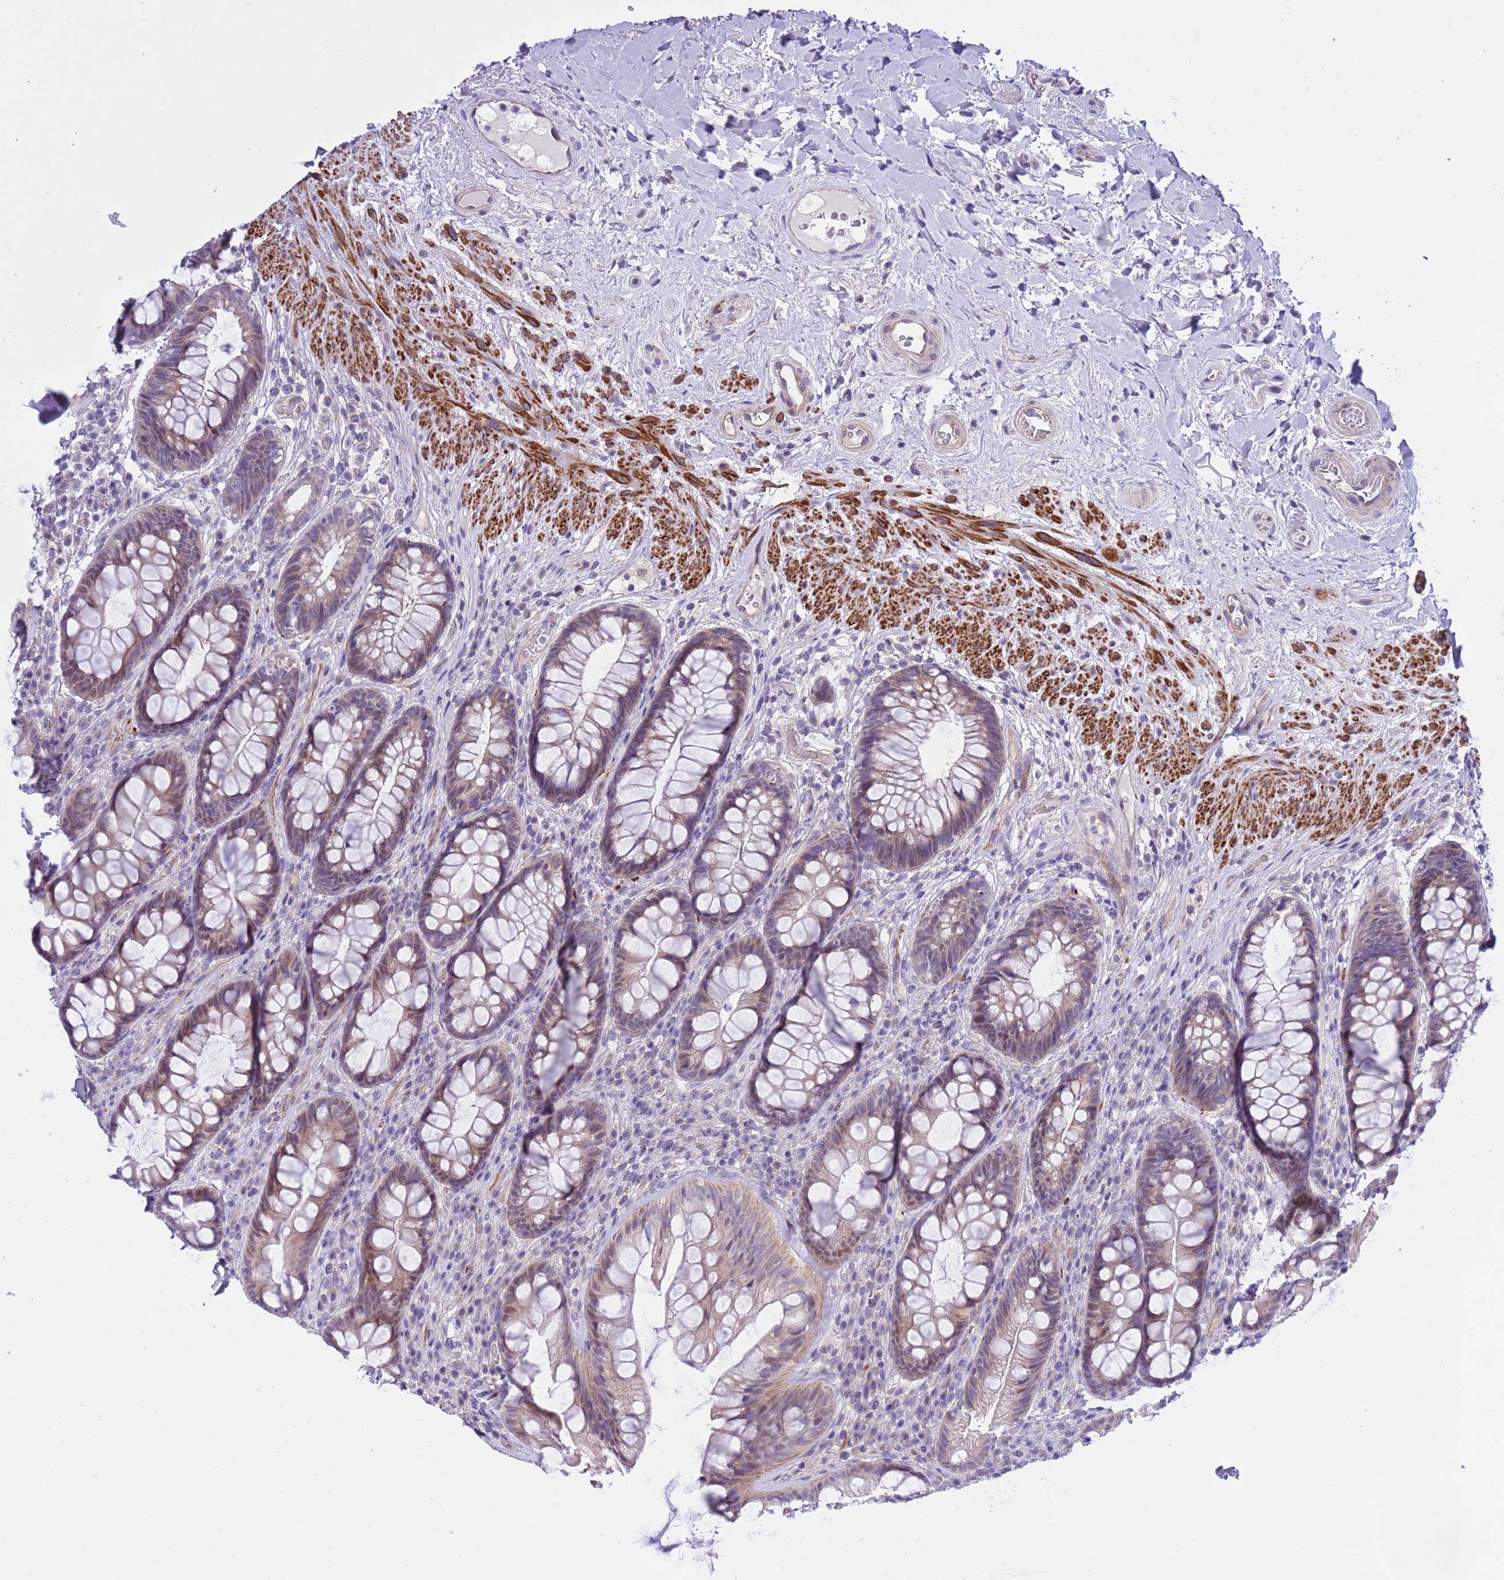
{"staining": {"intensity": "weak", "quantity": "25%-75%", "location": "cytoplasmic/membranous"}, "tissue": "rectum", "cell_type": "Glandular cells", "image_type": "normal", "snomed": [{"axis": "morphology", "description": "Normal tissue, NOS"}, {"axis": "topography", "description": "Rectum"}], "caption": "Protein expression analysis of unremarkable human rectum reveals weak cytoplasmic/membranous positivity in approximately 25%-75% of glandular cells.", "gene": "NET1", "patient": {"sex": "male", "age": 74}}